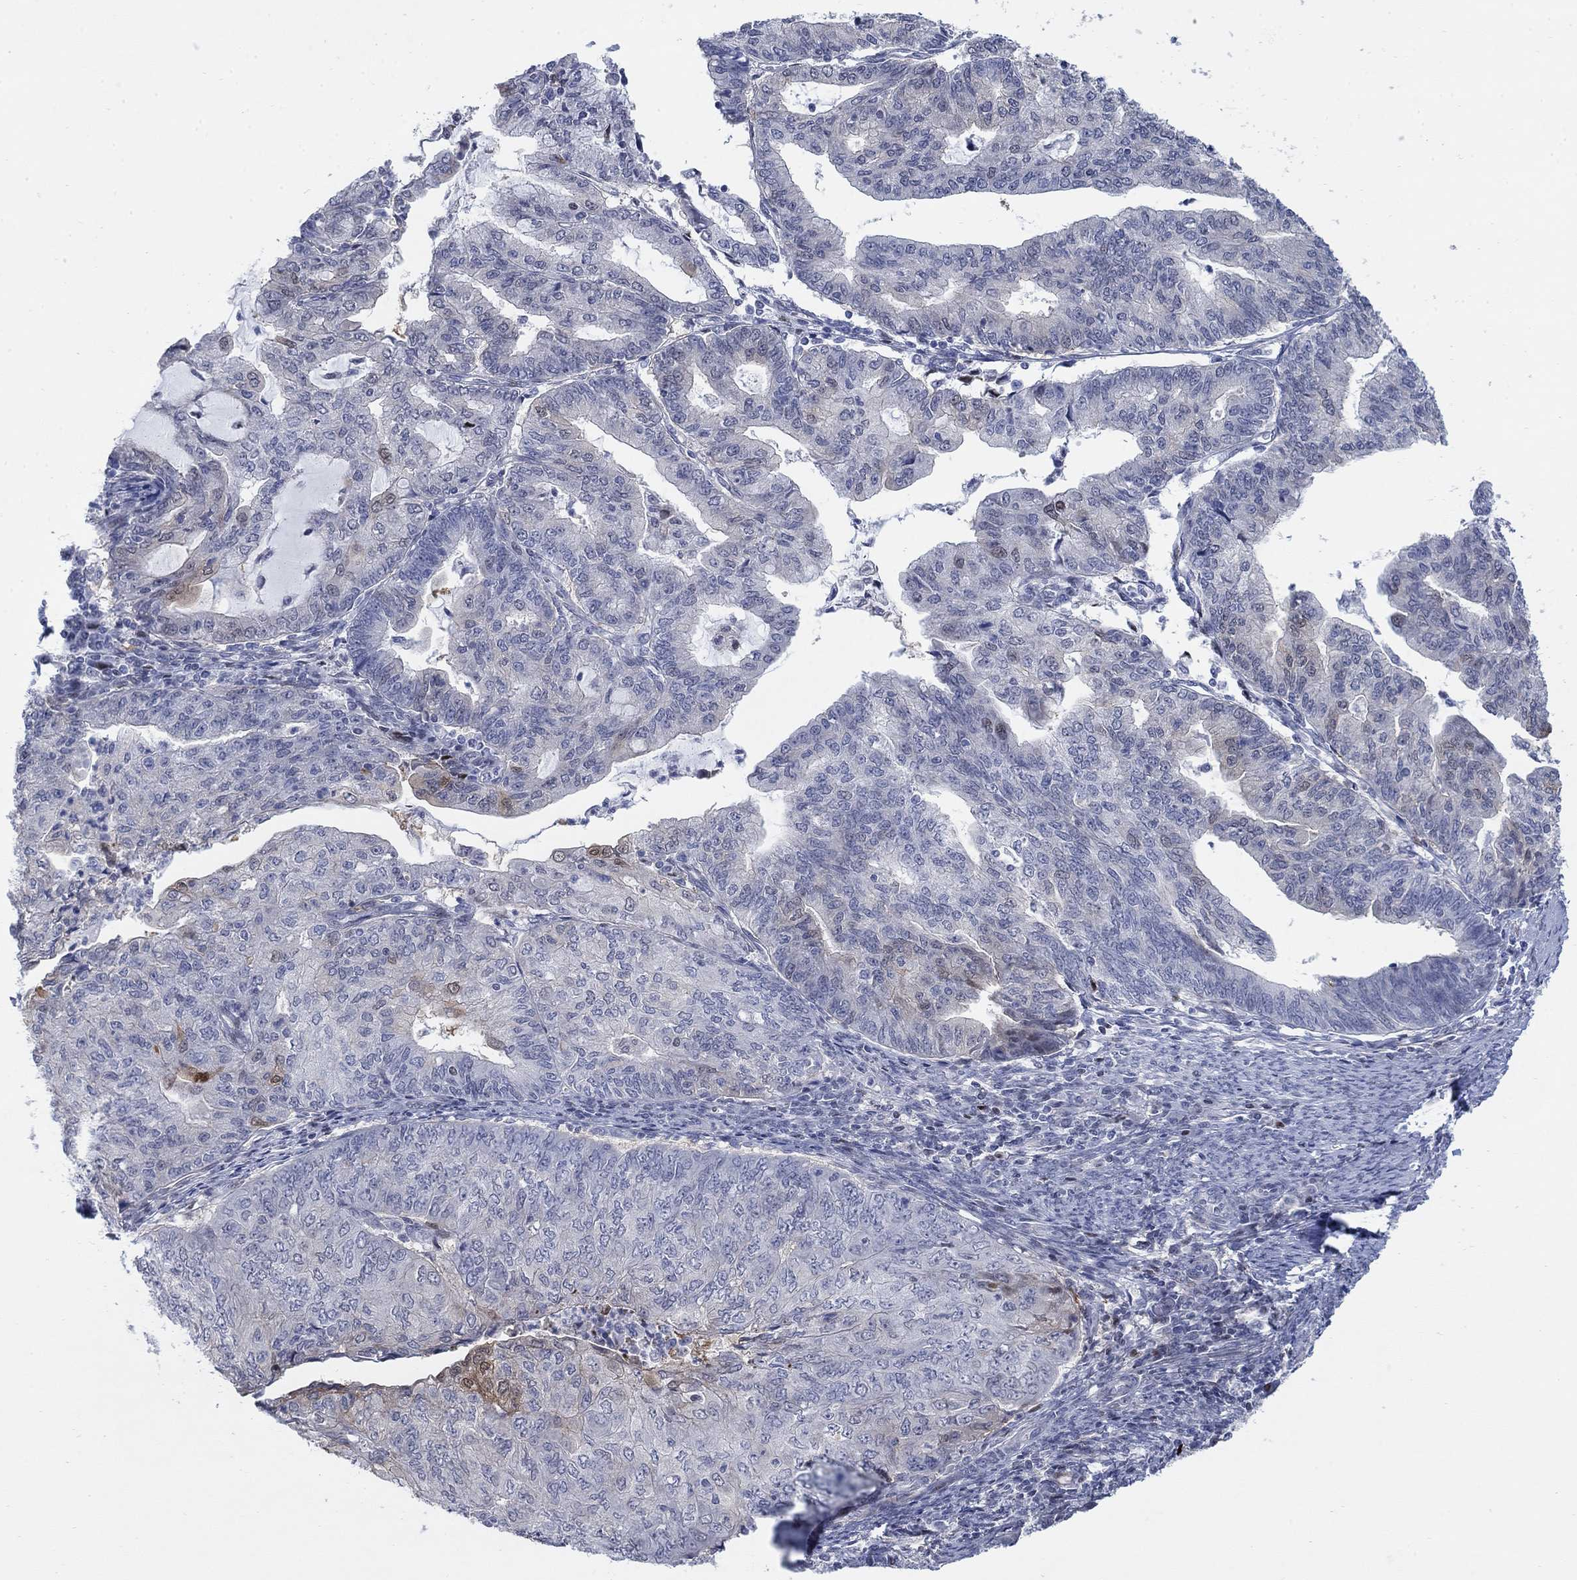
{"staining": {"intensity": "negative", "quantity": "none", "location": "none"}, "tissue": "endometrial cancer", "cell_type": "Tumor cells", "image_type": "cancer", "snomed": [{"axis": "morphology", "description": "Adenocarcinoma, NOS"}, {"axis": "topography", "description": "Endometrium"}], "caption": "DAB immunohistochemical staining of human endometrial cancer (adenocarcinoma) exhibits no significant expression in tumor cells.", "gene": "MYO3A", "patient": {"sex": "female", "age": 82}}